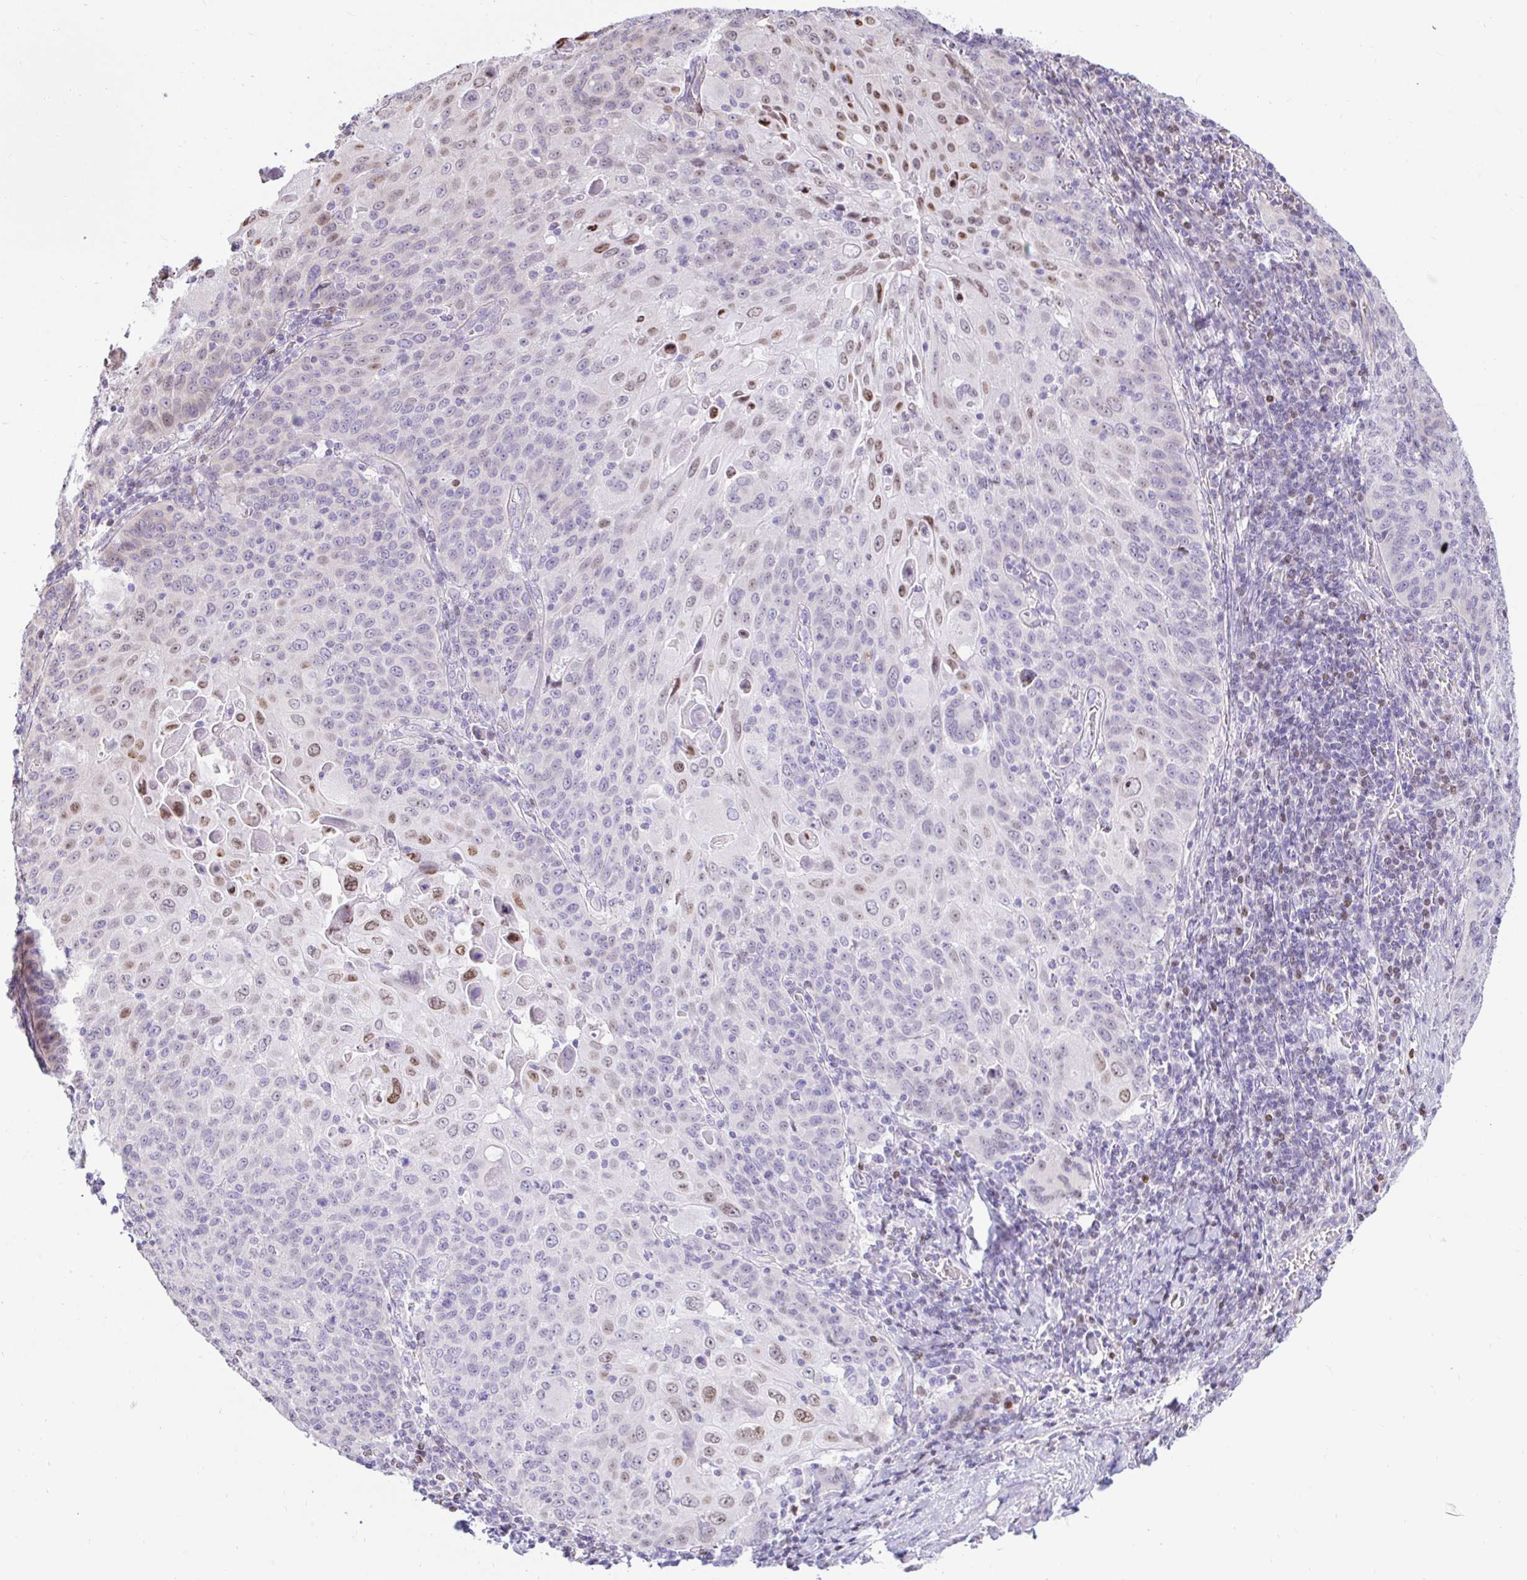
{"staining": {"intensity": "moderate", "quantity": "<25%", "location": "nuclear"}, "tissue": "cervical cancer", "cell_type": "Tumor cells", "image_type": "cancer", "snomed": [{"axis": "morphology", "description": "Squamous cell carcinoma, NOS"}, {"axis": "topography", "description": "Cervix"}], "caption": "A low amount of moderate nuclear expression is present in approximately <25% of tumor cells in cervical cancer tissue.", "gene": "CAPSL", "patient": {"sex": "female", "age": 65}}